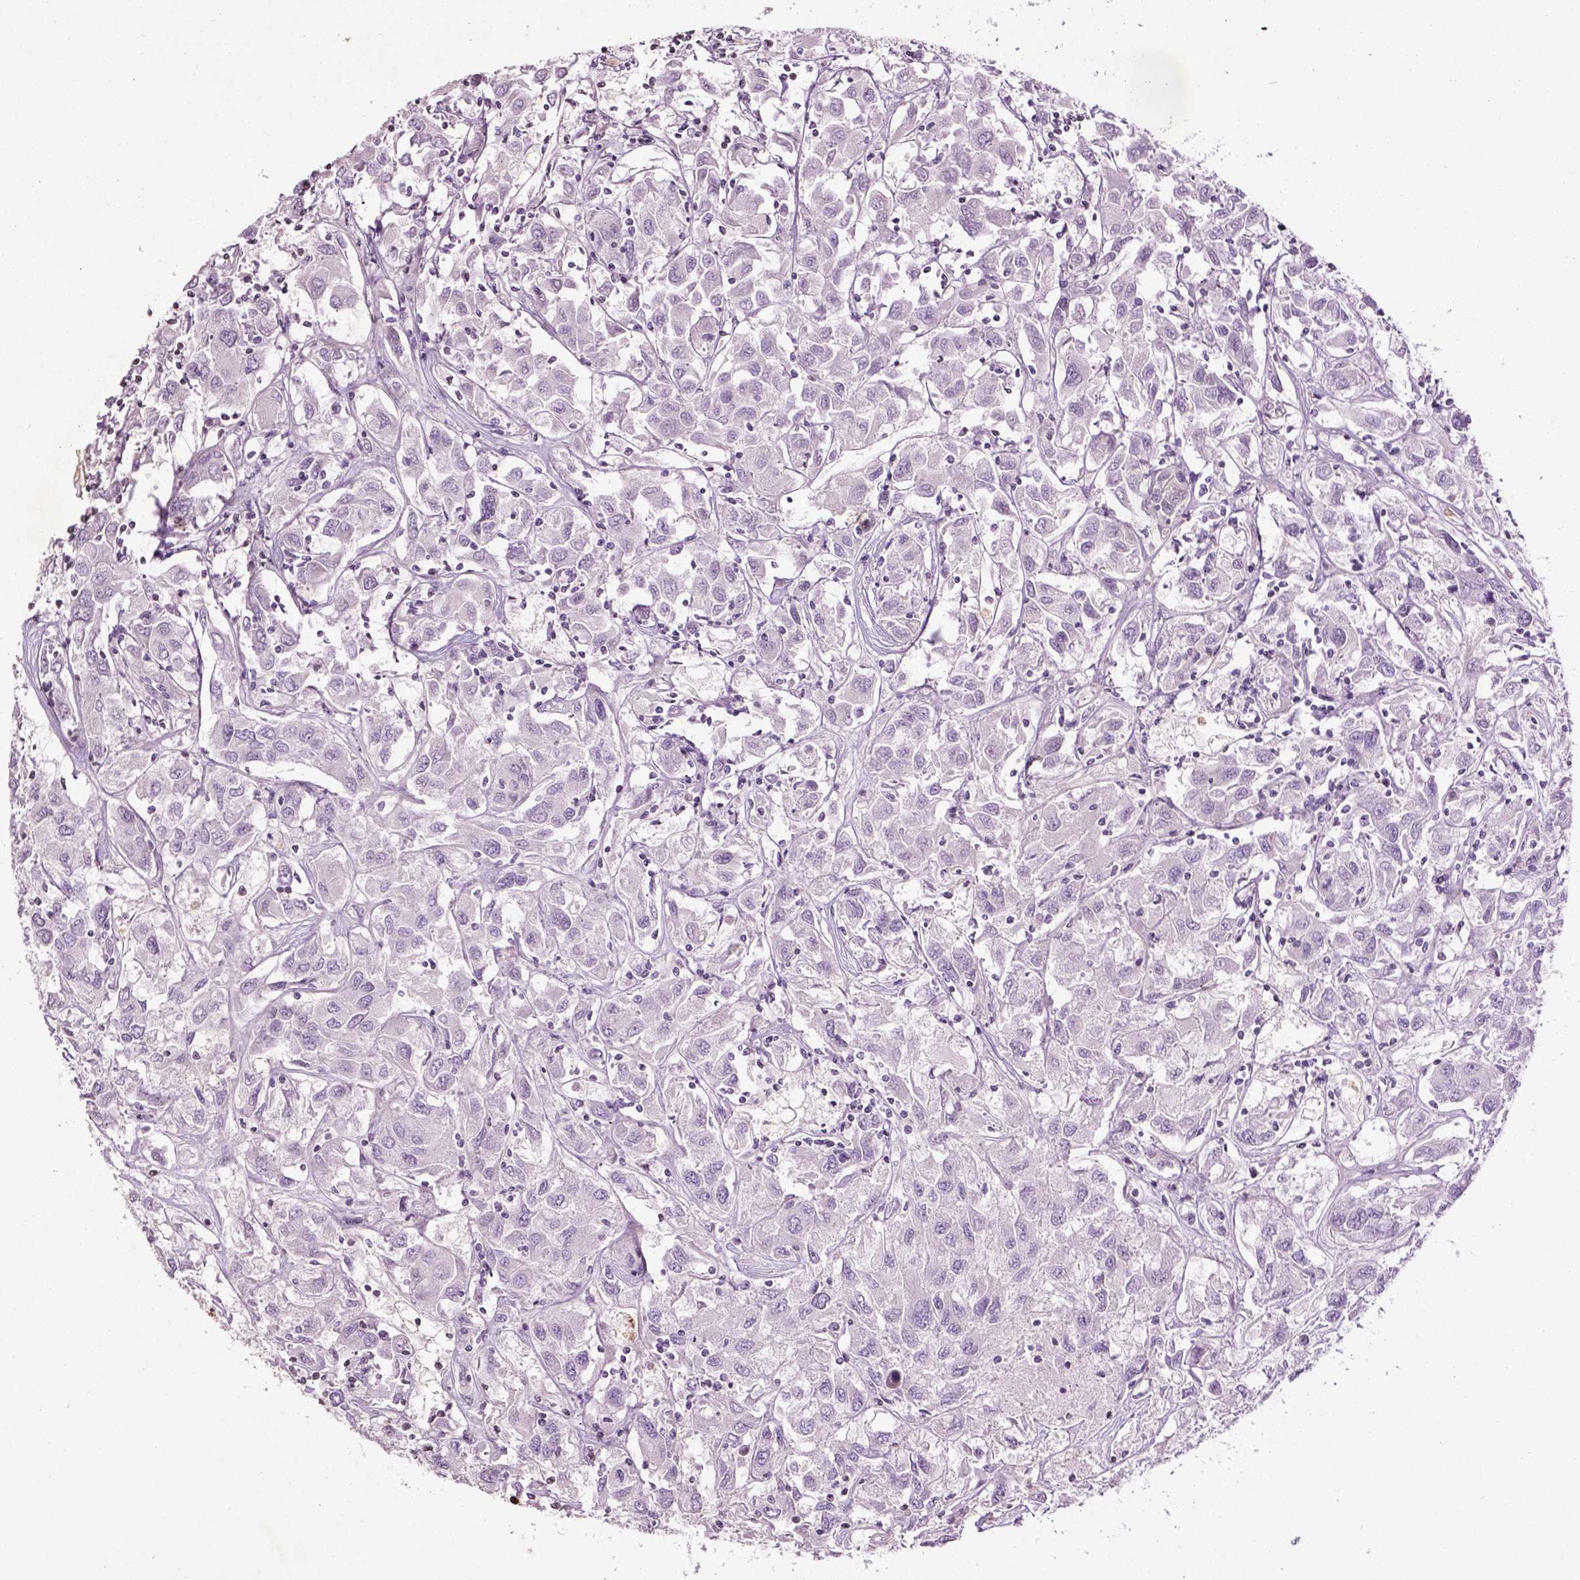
{"staining": {"intensity": "negative", "quantity": "none", "location": "none"}, "tissue": "renal cancer", "cell_type": "Tumor cells", "image_type": "cancer", "snomed": [{"axis": "morphology", "description": "Adenocarcinoma, NOS"}, {"axis": "topography", "description": "Kidney"}], "caption": "Adenocarcinoma (renal) stained for a protein using immunohistochemistry (IHC) reveals no staining tumor cells.", "gene": "NTNG2", "patient": {"sex": "female", "age": 76}}